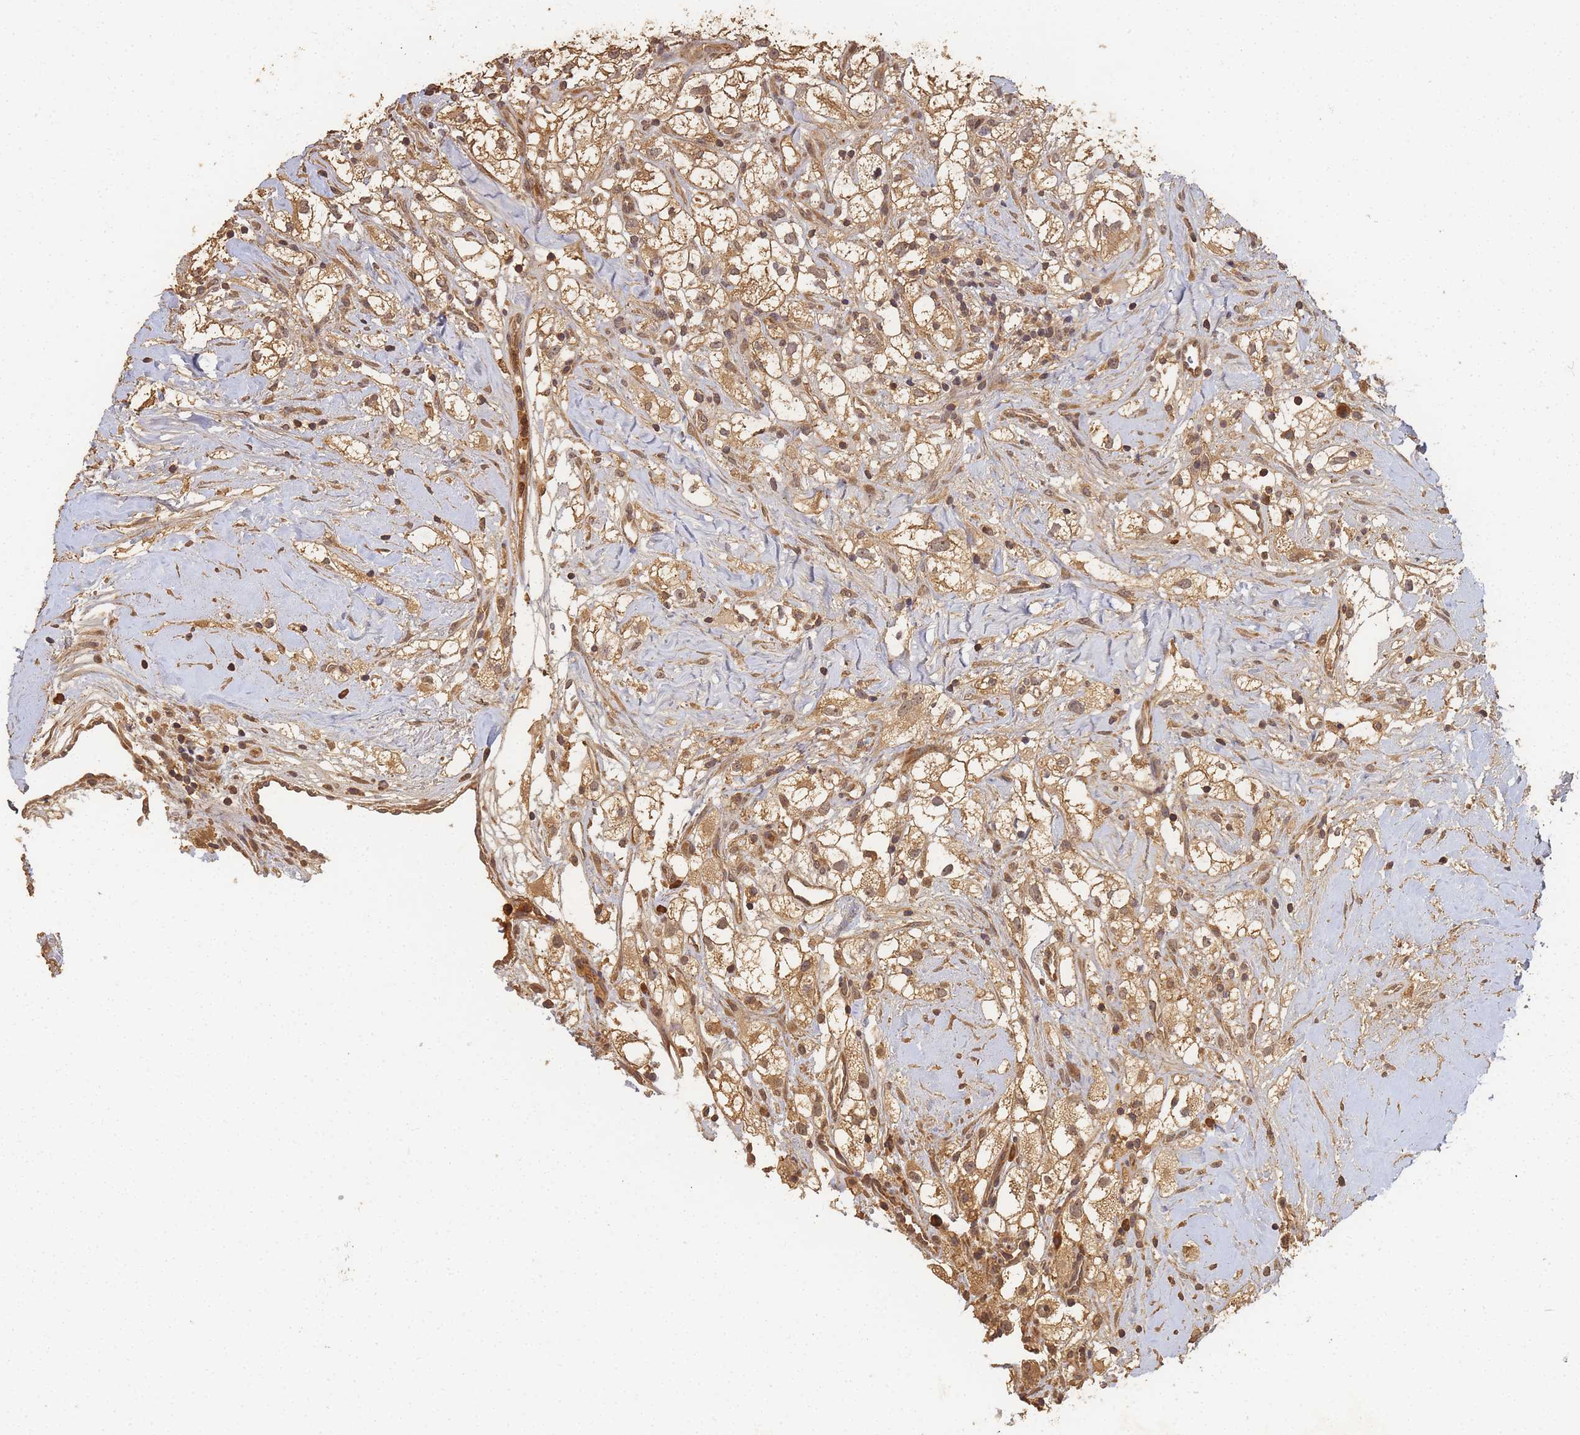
{"staining": {"intensity": "moderate", "quantity": ">75%", "location": "cytoplasmic/membranous"}, "tissue": "renal cancer", "cell_type": "Tumor cells", "image_type": "cancer", "snomed": [{"axis": "morphology", "description": "Adenocarcinoma, NOS"}, {"axis": "topography", "description": "Kidney"}], "caption": "Immunohistochemical staining of human renal cancer demonstrates moderate cytoplasmic/membranous protein positivity in about >75% of tumor cells. The protein is shown in brown color, while the nuclei are stained blue.", "gene": "ALKBH1", "patient": {"sex": "male", "age": 59}}